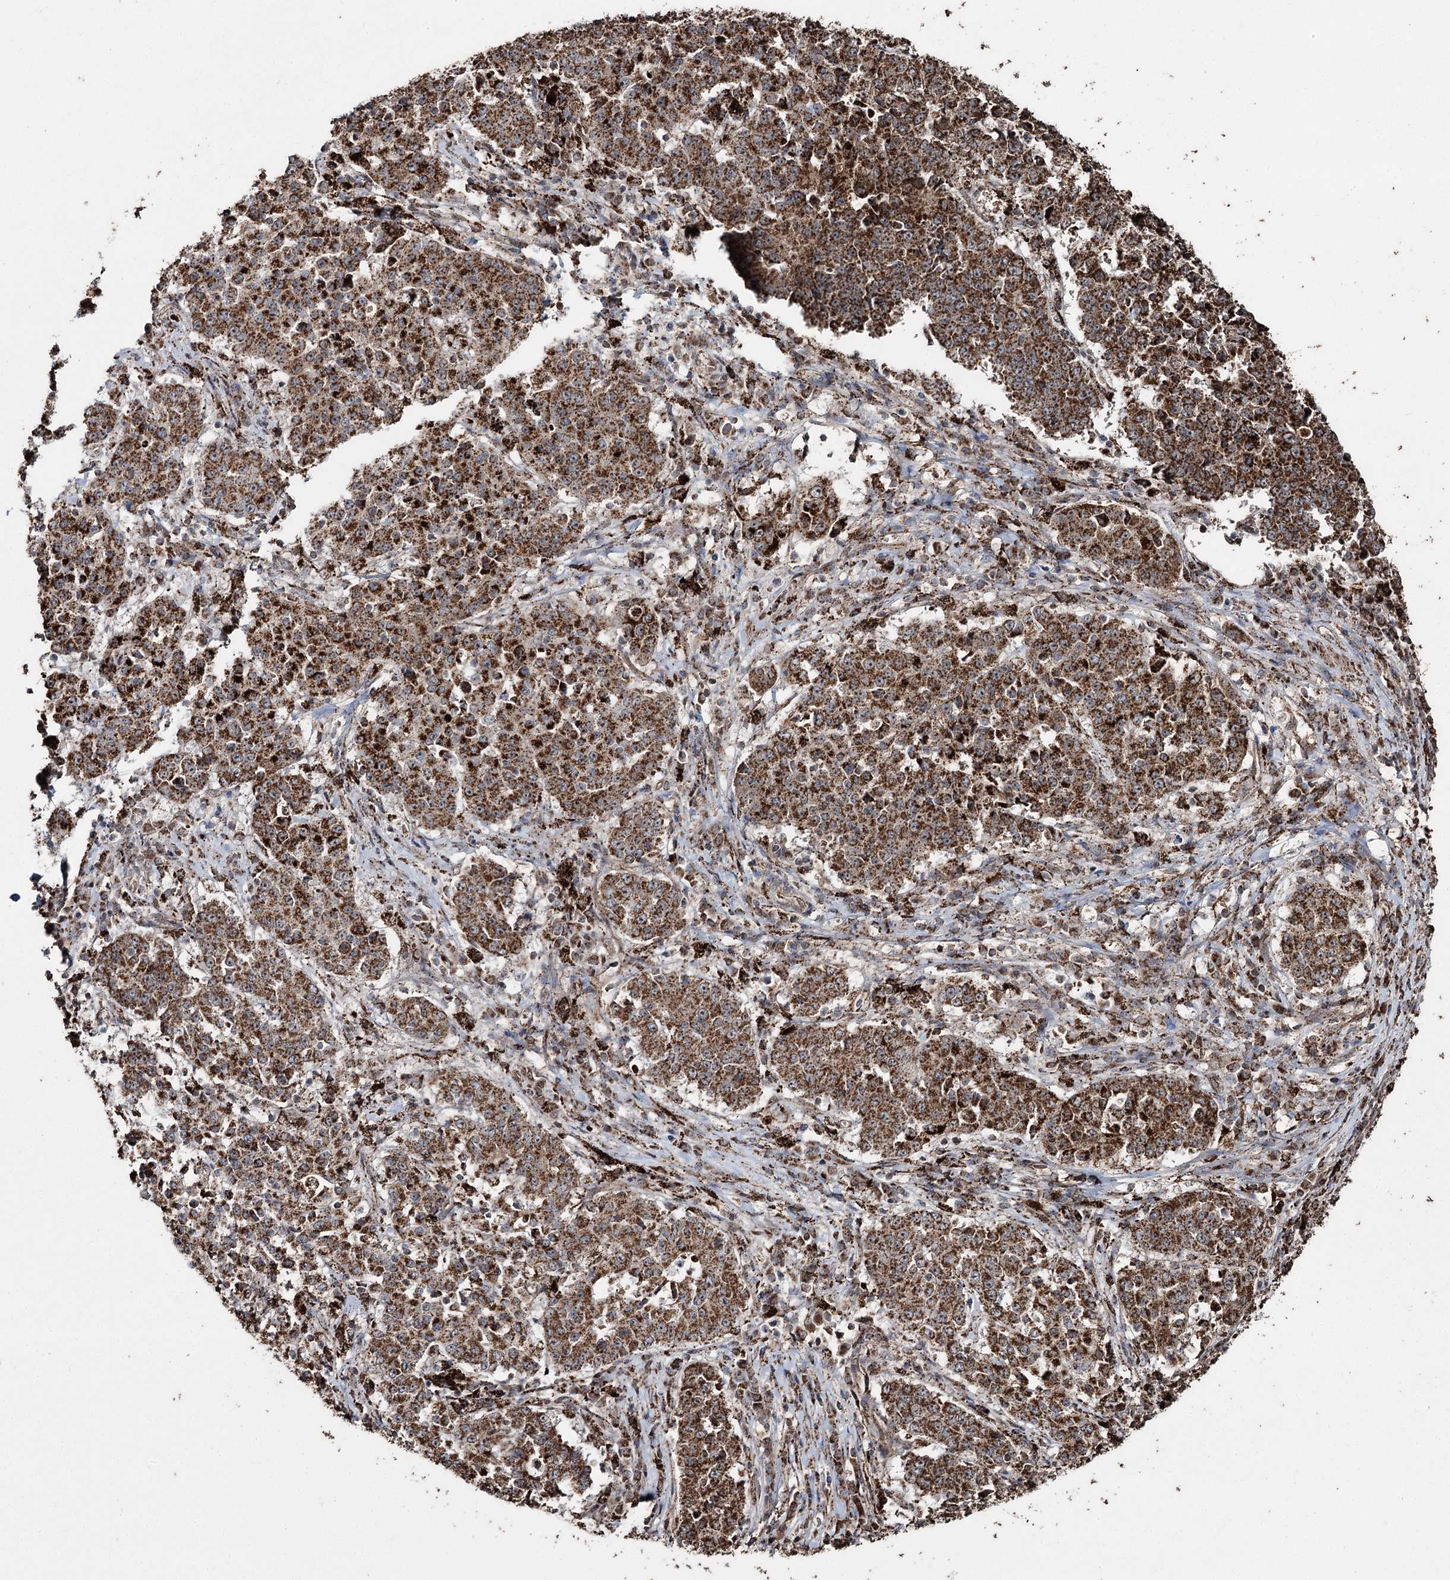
{"staining": {"intensity": "strong", "quantity": ">75%", "location": "cytoplasmic/membranous"}, "tissue": "stomach cancer", "cell_type": "Tumor cells", "image_type": "cancer", "snomed": [{"axis": "morphology", "description": "Adenocarcinoma, NOS"}, {"axis": "topography", "description": "Stomach"}], "caption": "Strong cytoplasmic/membranous protein staining is identified in approximately >75% of tumor cells in stomach cancer (adenocarcinoma).", "gene": "SLF2", "patient": {"sex": "male", "age": 59}}